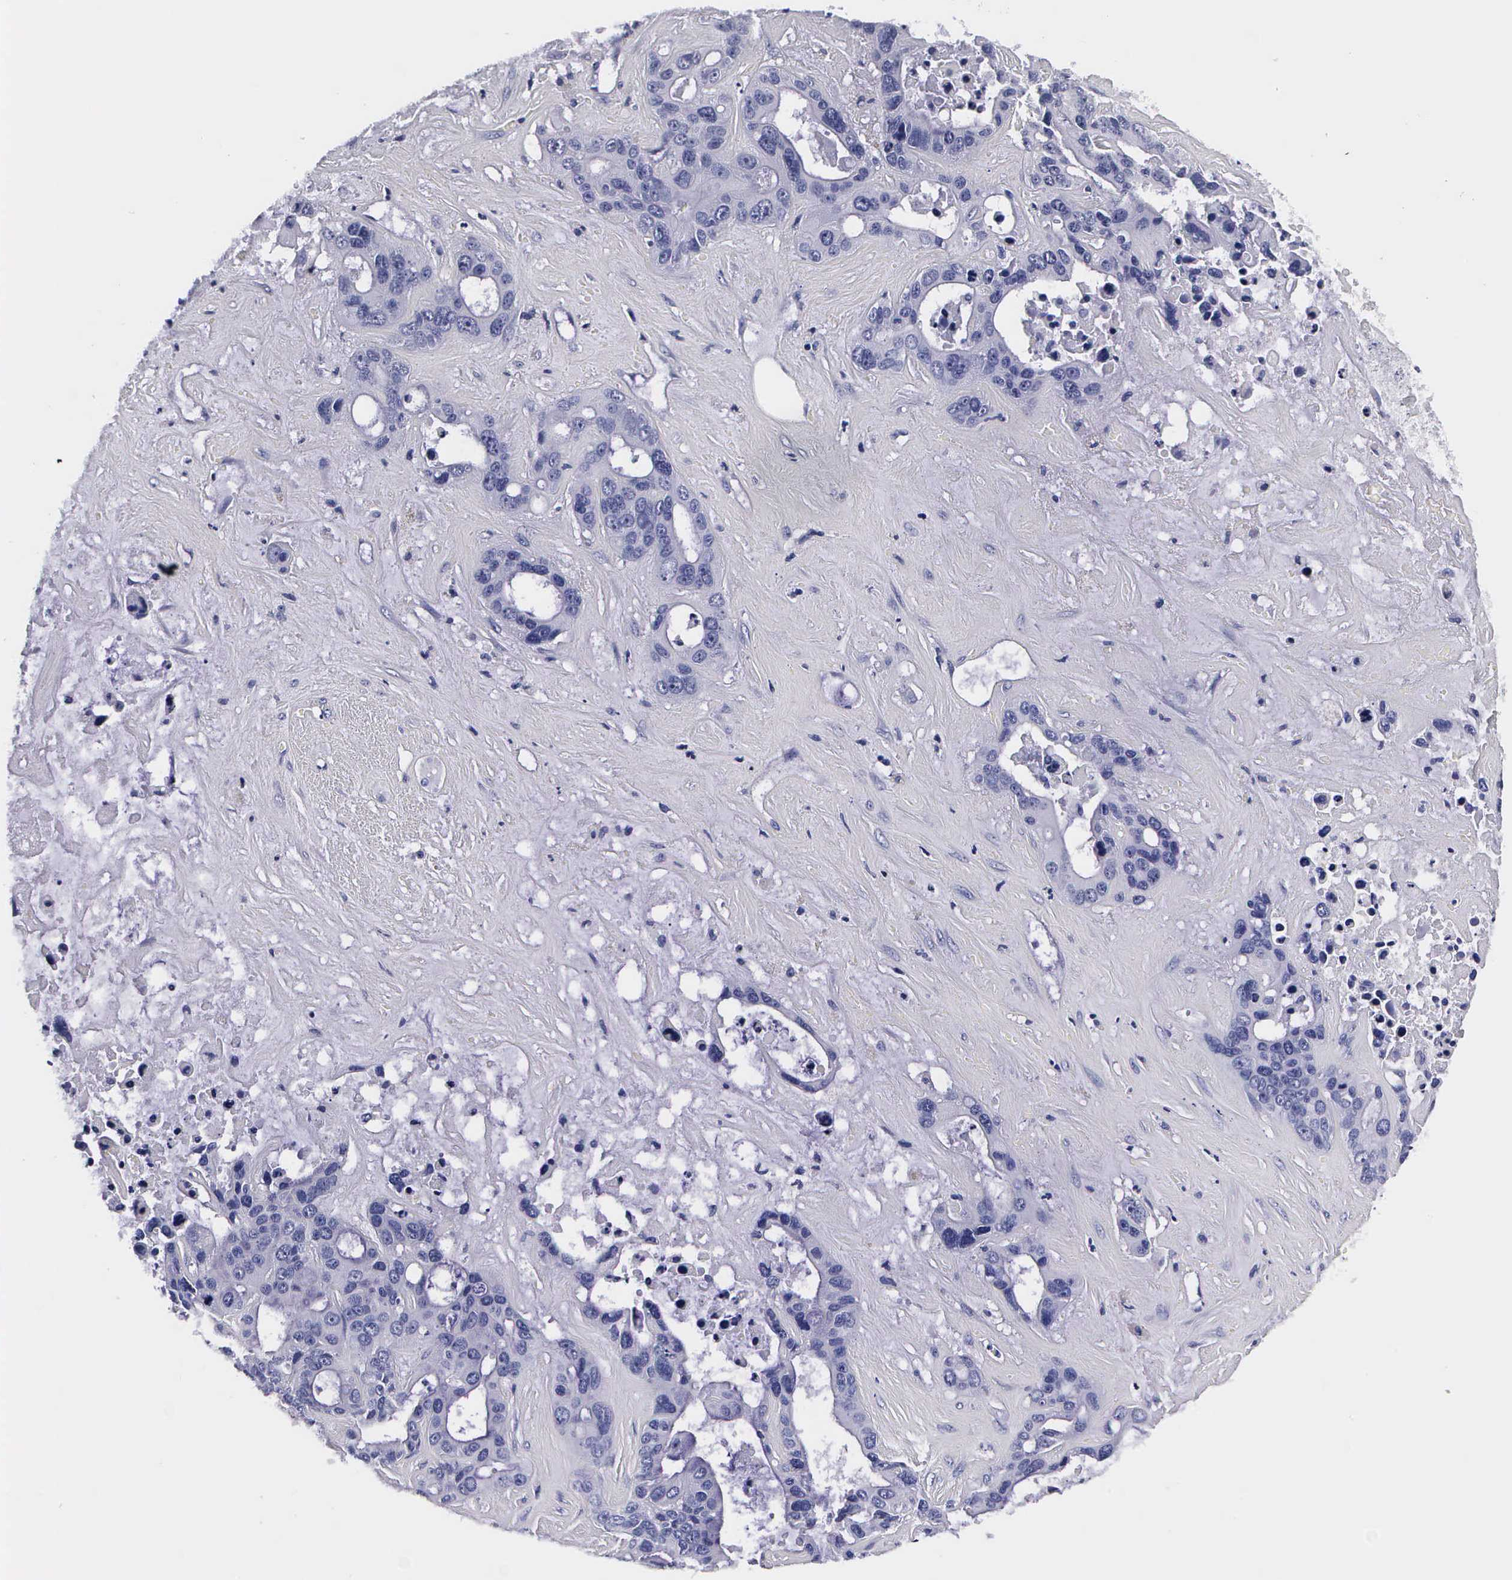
{"staining": {"intensity": "negative", "quantity": "none", "location": "none"}, "tissue": "liver cancer", "cell_type": "Tumor cells", "image_type": "cancer", "snomed": [{"axis": "morphology", "description": "Cholangiocarcinoma"}, {"axis": "topography", "description": "Liver"}], "caption": "An IHC photomicrograph of liver cholangiocarcinoma is shown. There is no staining in tumor cells of liver cholangiocarcinoma.", "gene": "IAPP", "patient": {"sex": "female", "age": 65}}